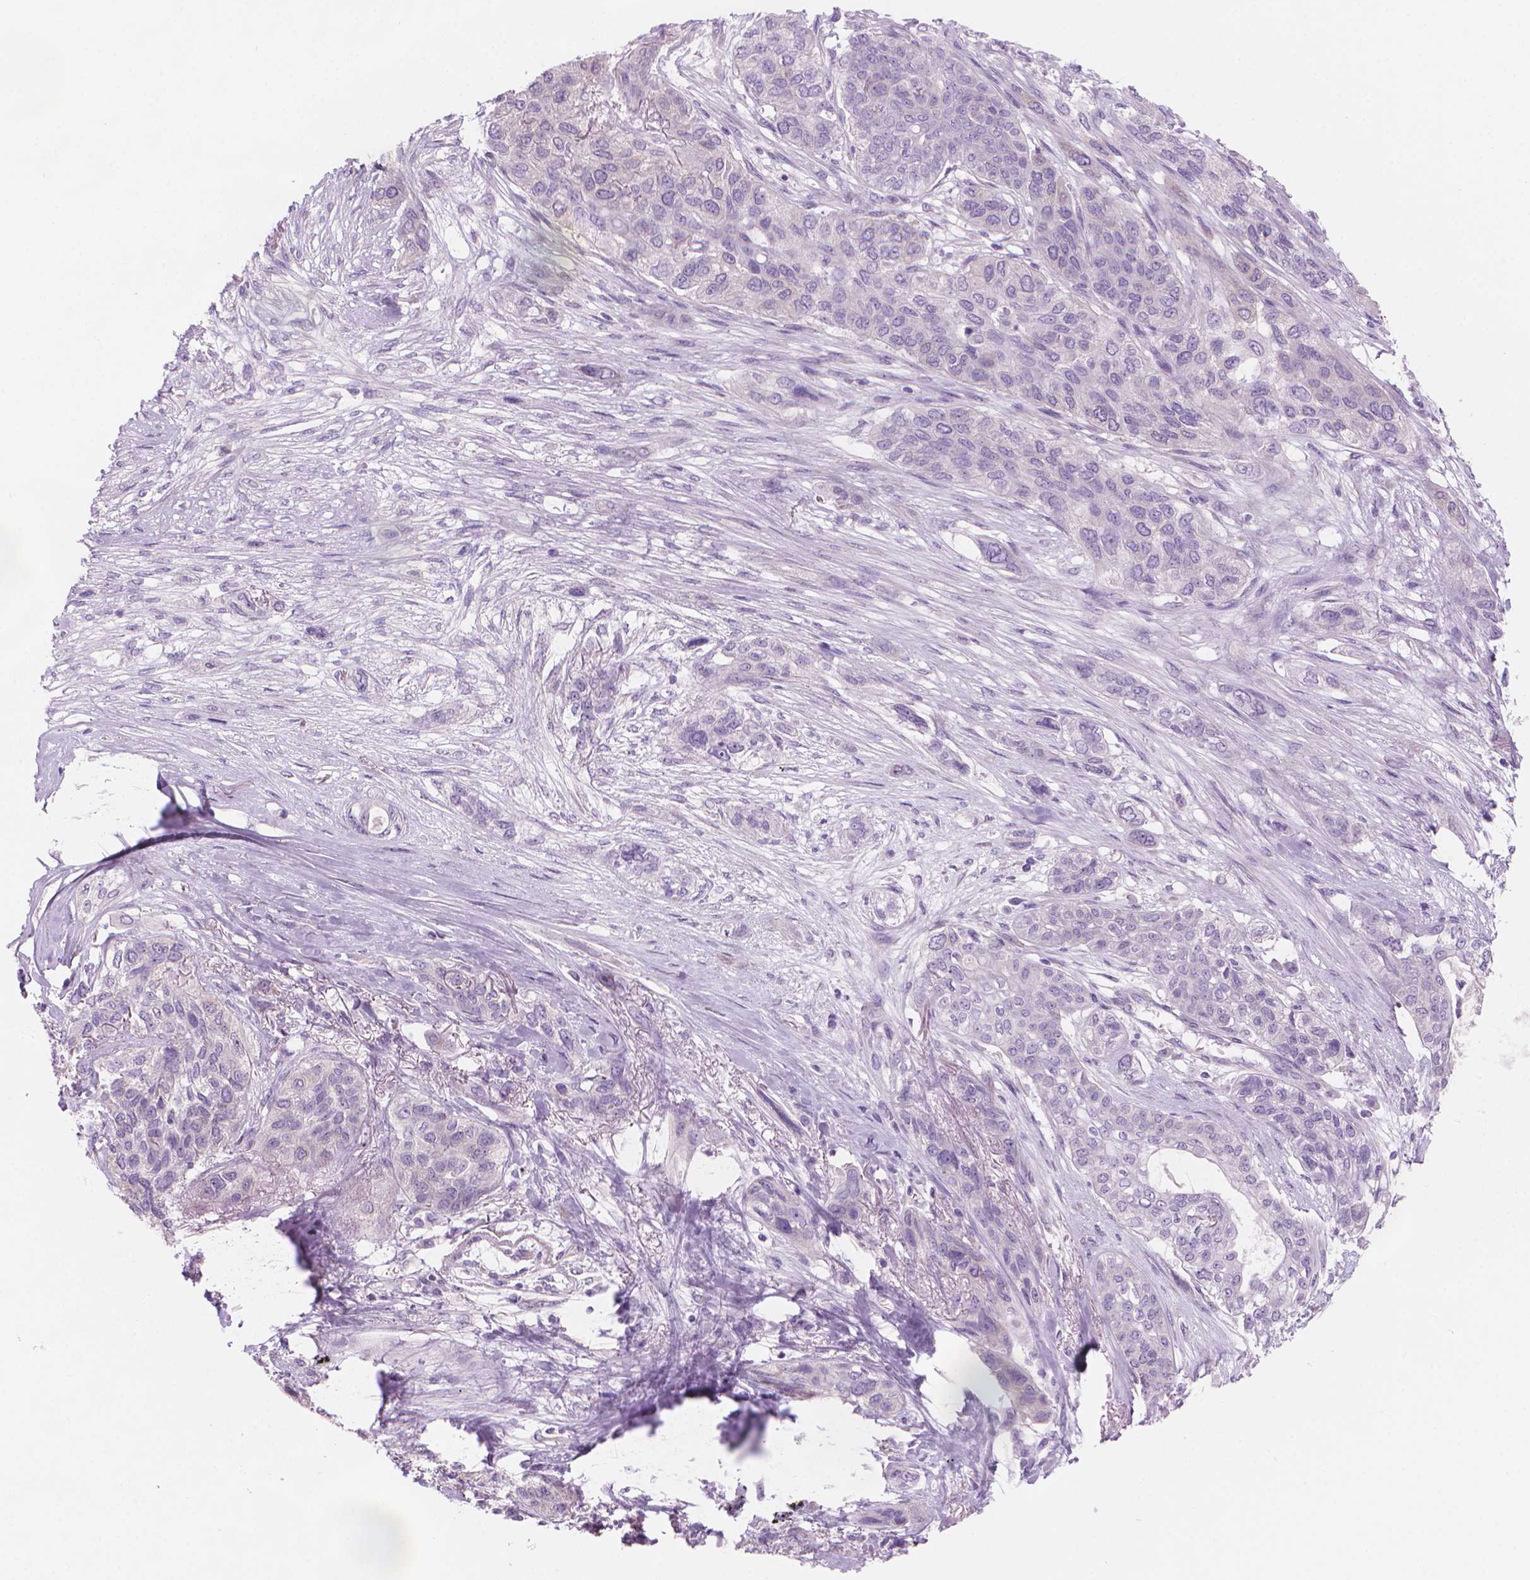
{"staining": {"intensity": "negative", "quantity": "none", "location": "none"}, "tissue": "lung cancer", "cell_type": "Tumor cells", "image_type": "cancer", "snomed": [{"axis": "morphology", "description": "Squamous cell carcinoma, NOS"}, {"axis": "topography", "description": "Lung"}], "caption": "DAB immunohistochemical staining of human lung cancer displays no significant positivity in tumor cells.", "gene": "ENSG00000187186", "patient": {"sex": "female", "age": 70}}